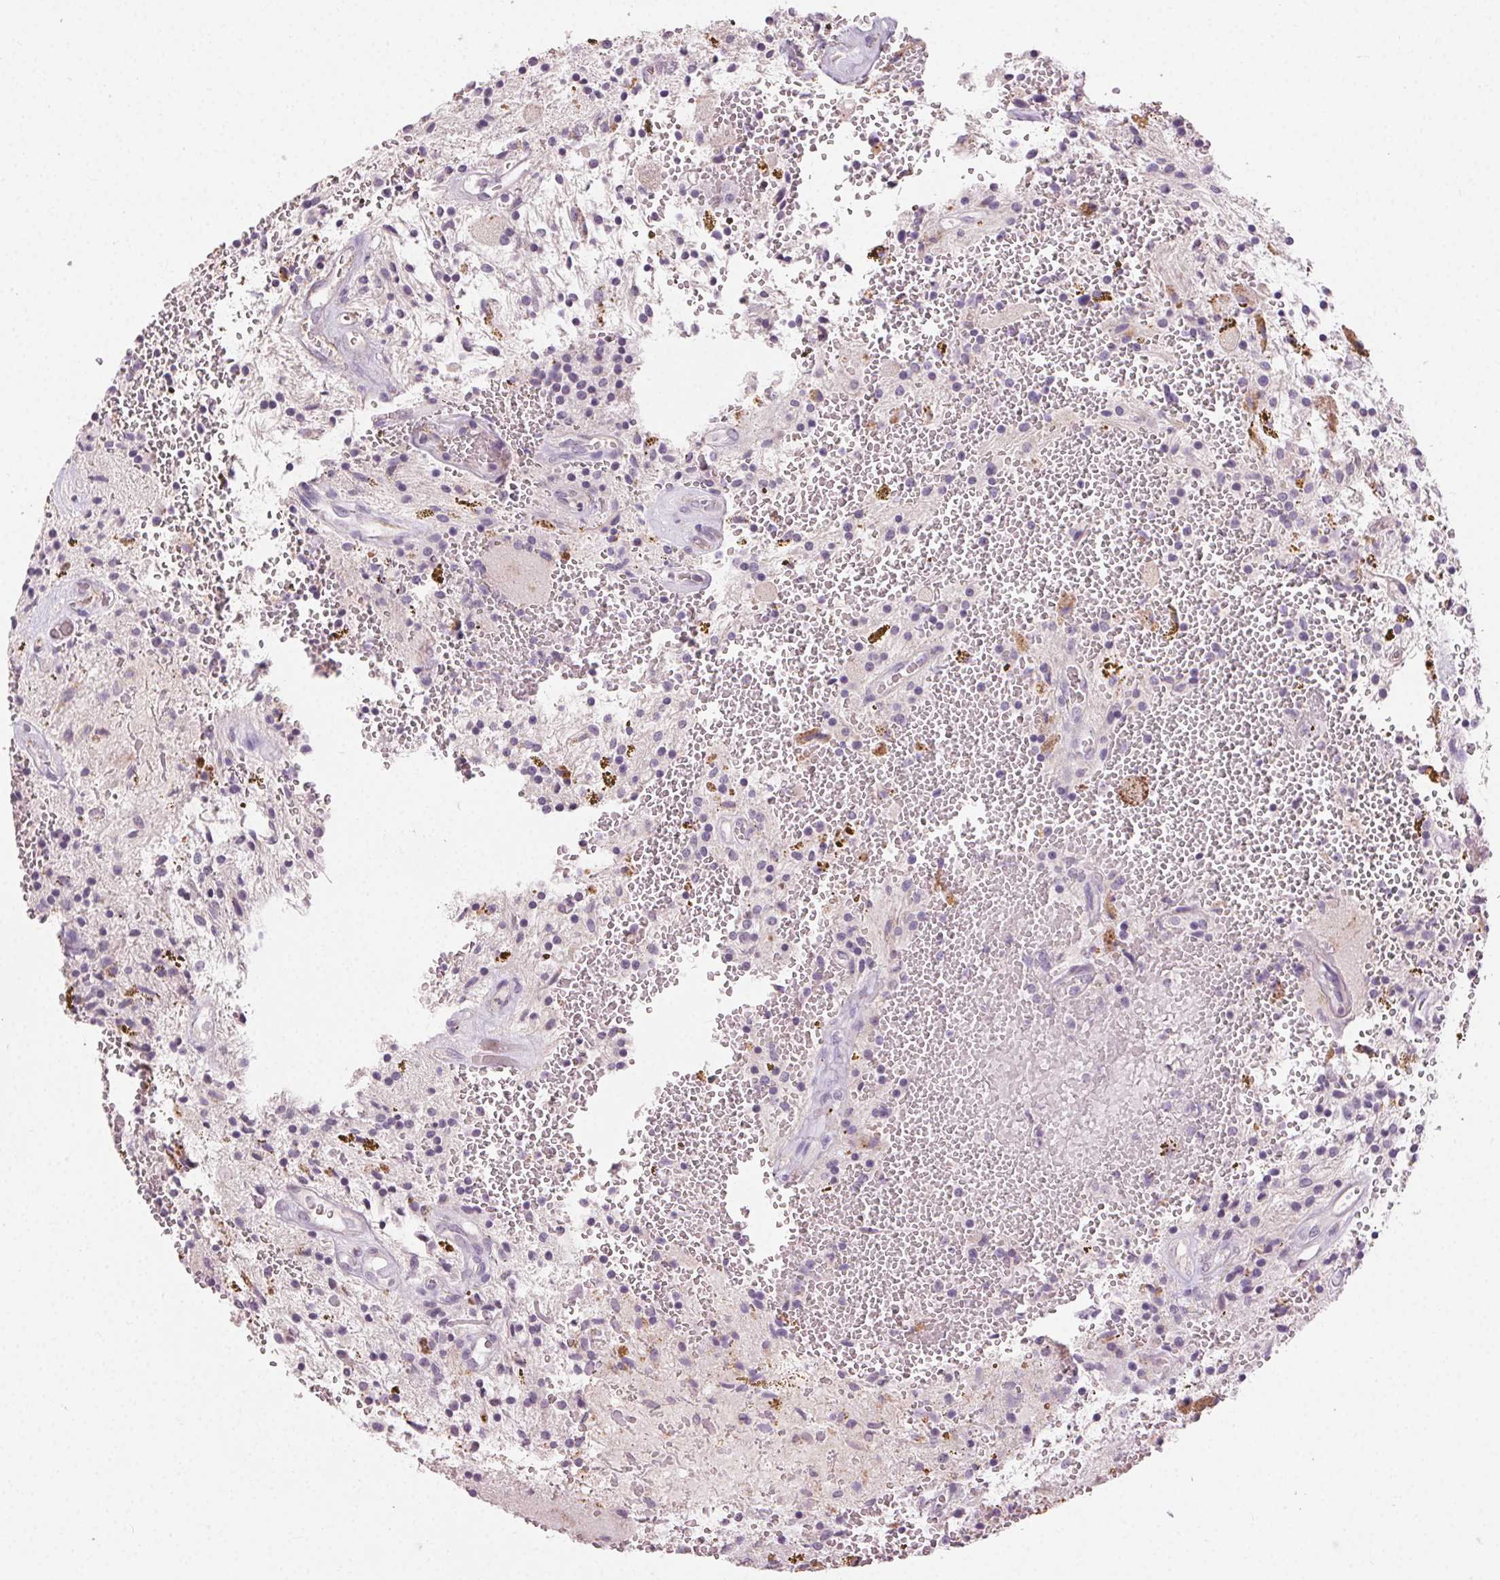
{"staining": {"intensity": "negative", "quantity": "none", "location": "none"}, "tissue": "glioma", "cell_type": "Tumor cells", "image_type": "cancer", "snomed": [{"axis": "morphology", "description": "Glioma, malignant, Low grade"}, {"axis": "topography", "description": "Cerebellum"}], "caption": "This is an IHC photomicrograph of glioma. There is no expression in tumor cells.", "gene": "CLTRN", "patient": {"sex": "female", "age": 14}}